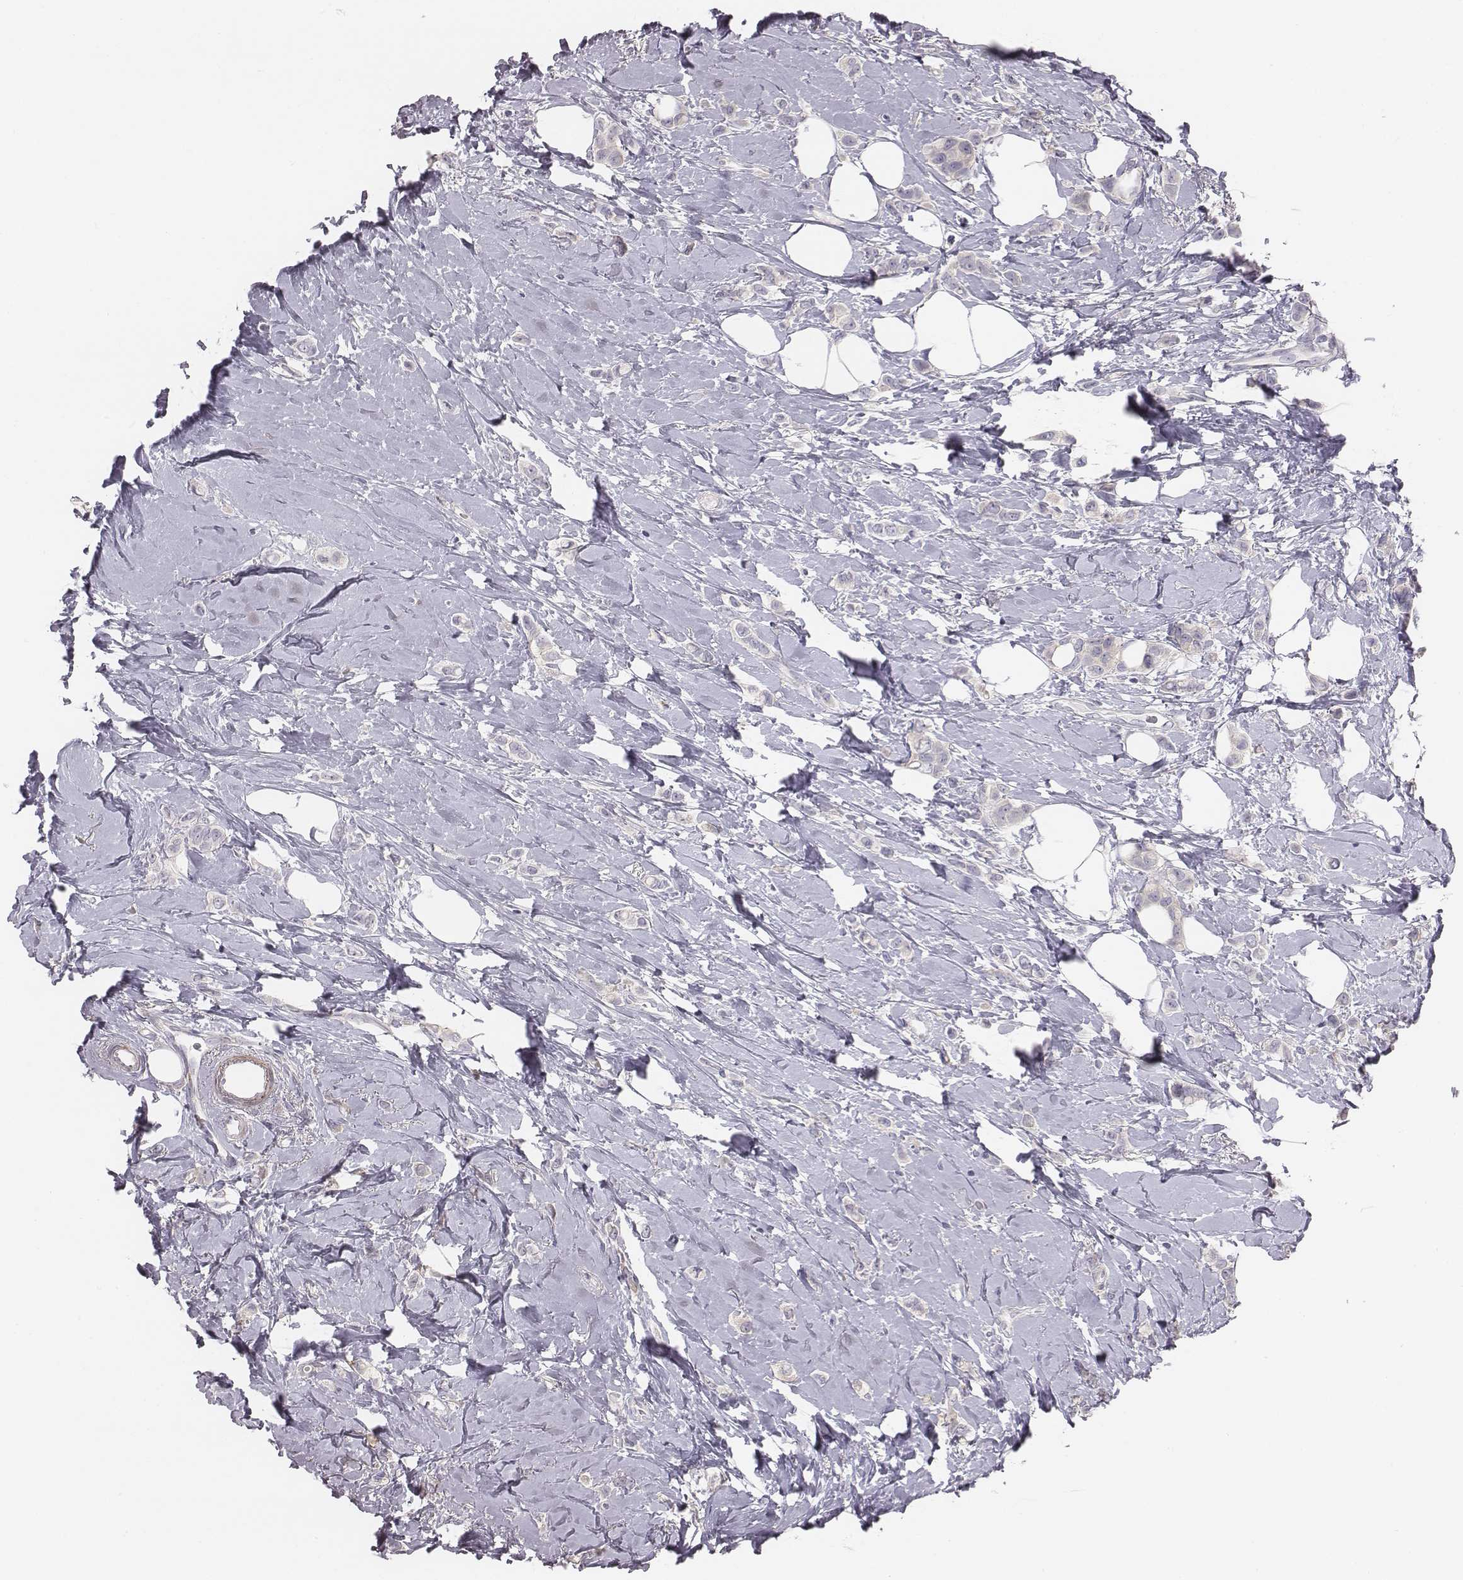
{"staining": {"intensity": "negative", "quantity": "none", "location": "none"}, "tissue": "breast cancer", "cell_type": "Tumor cells", "image_type": "cancer", "snomed": [{"axis": "morphology", "description": "Lobular carcinoma"}, {"axis": "topography", "description": "Breast"}], "caption": "Human breast cancer (lobular carcinoma) stained for a protein using immunohistochemistry shows no staining in tumor cells.", "gene": "PRKCZ", "patient": {"sex": "female", "age": 66}}